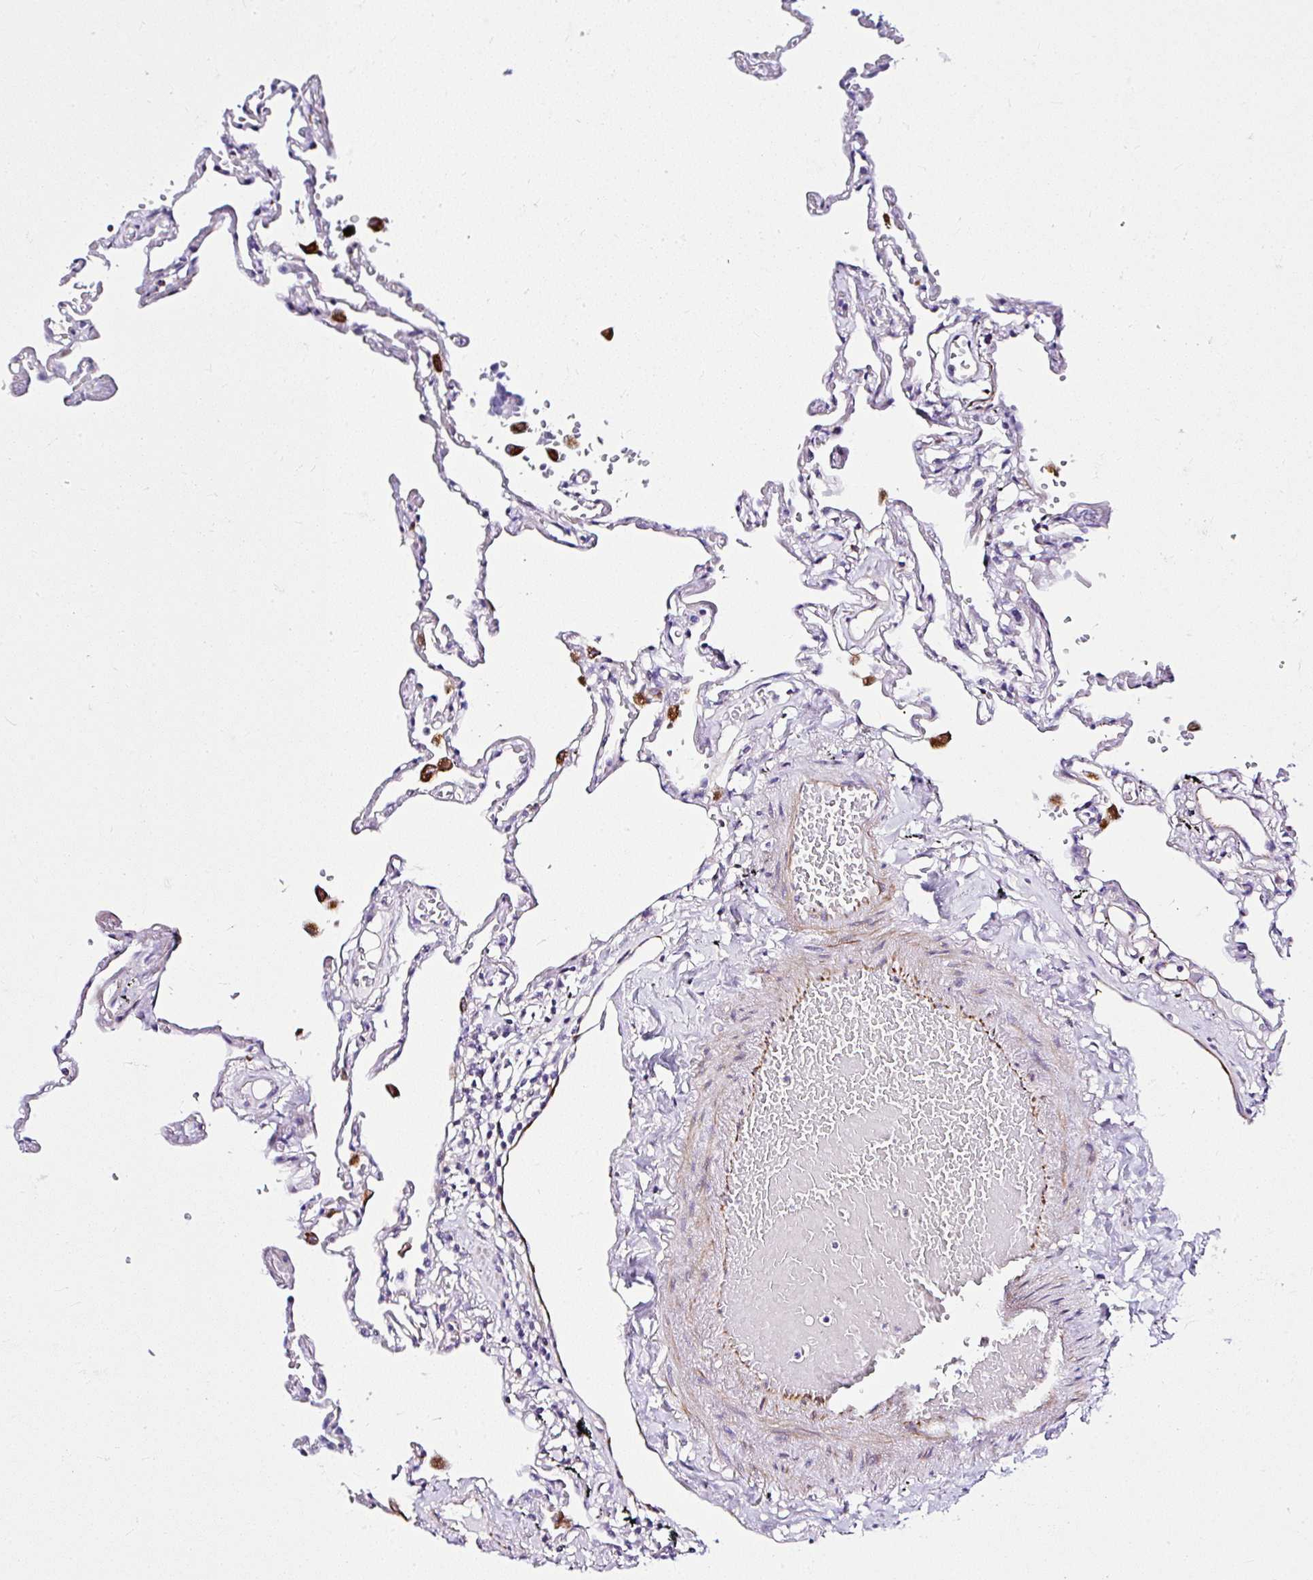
{"staining": {"intensity": "negative", "quantity": "none", "location": "none"}, "tissue": "lung", "cell_type": "Alveolar cells", "image_type": "normal", "snomed": [{"axis": "morphology", "description": "Normal tissue, NOS"}, {"axis": "topography", "description": "Lung"}], "caption": "Alveolar cells are negative for protein expression in normal human lung.", "gene": "DEPDC5", "patient": {"sex": "female", "age": 67}}